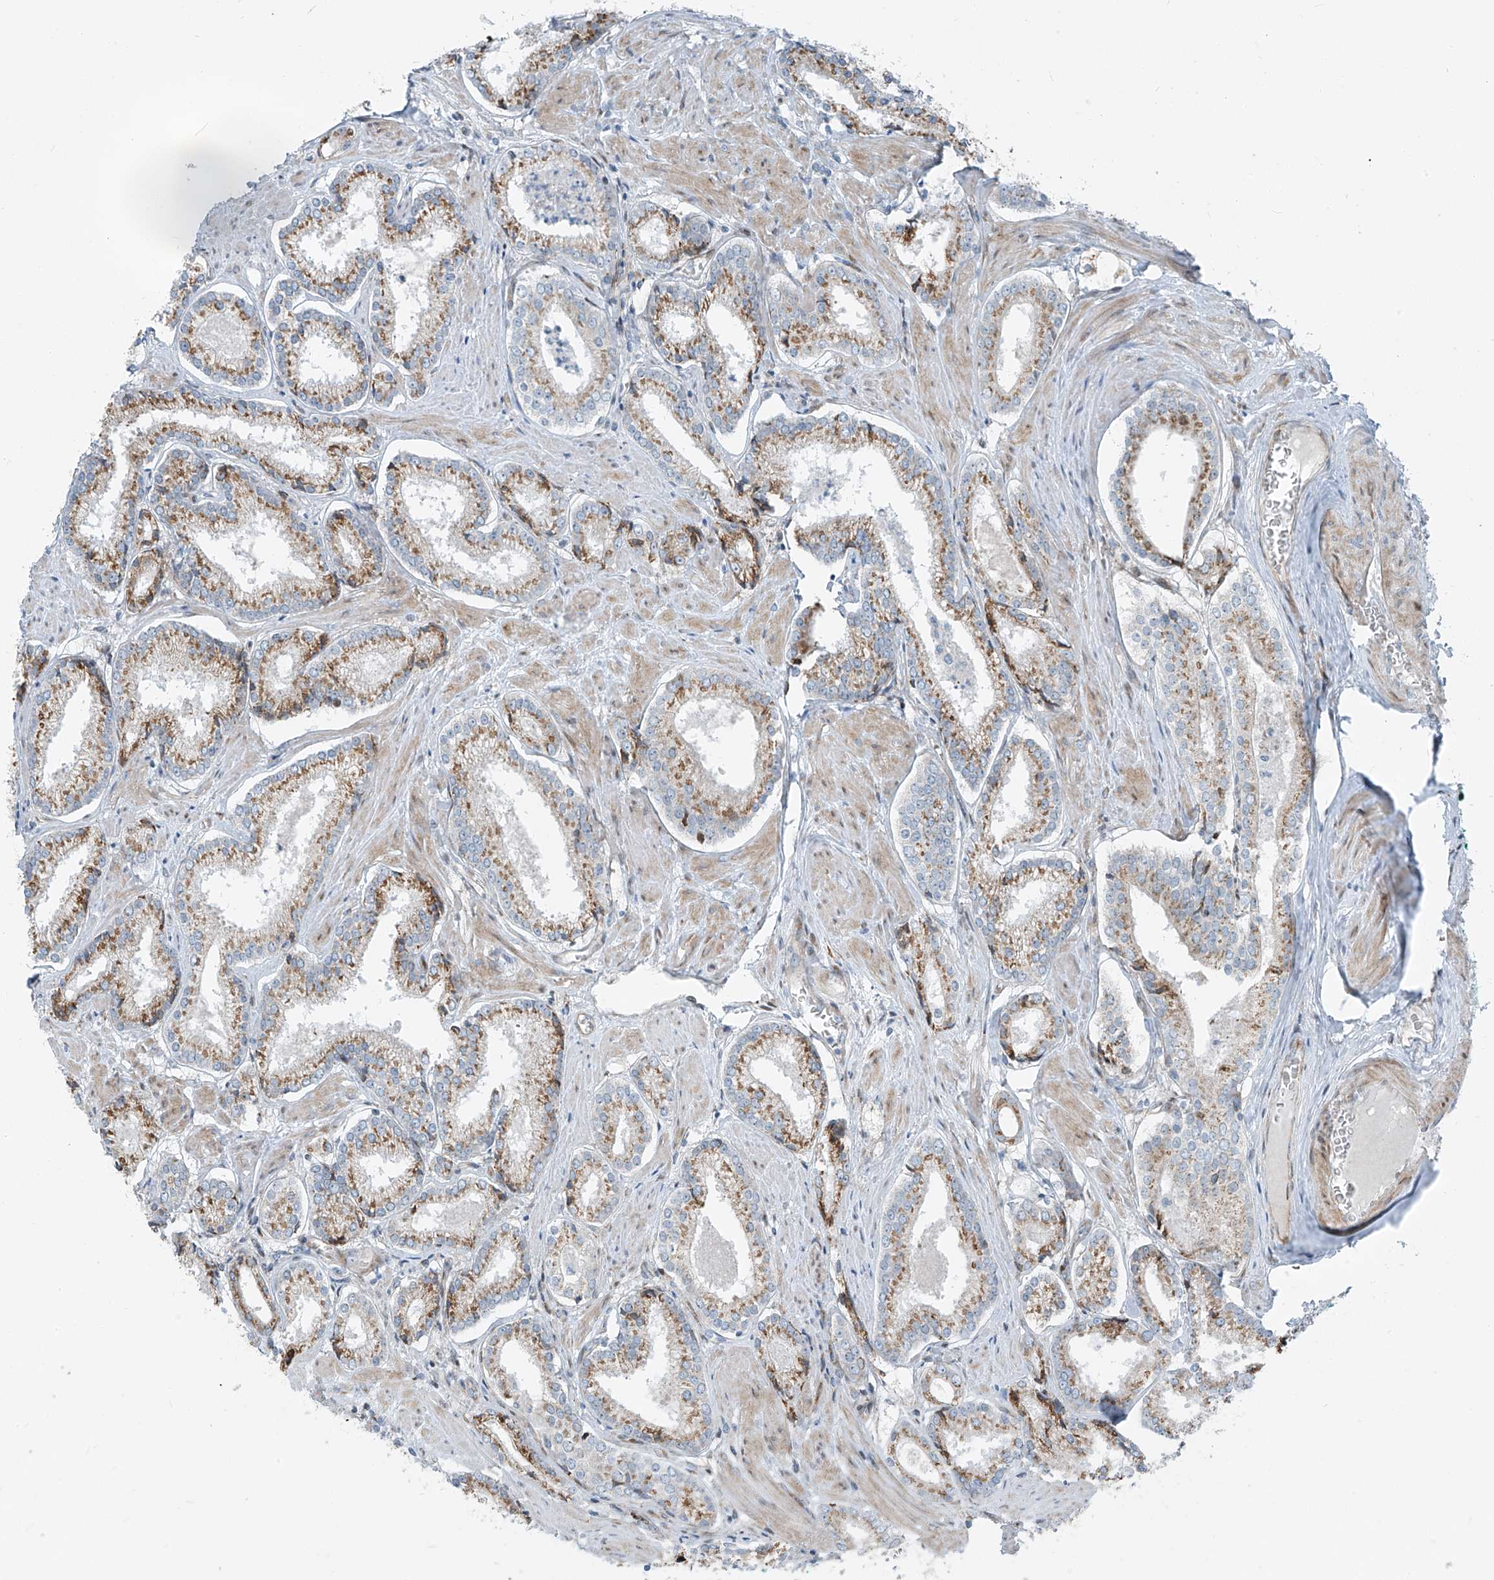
{"staining": {"intensity": "moderate", "quantity": ">75%", "location": "cytoplasmic/membranous"}, "tissue": "prostate cancer", "cell_type": "Tumor cells", "image_type": "cancer", "snomed": [{"axis": "morphology", "description": "Adenocarcinoma, Low grade"}, {"axis": "topography", "description": "Prostate"}], "caption": "Tumor cells demonstrate medium levels of moderate cytoplasmic/membranous expression in approximately >75% of cells in human prostate cancer (adenocarcinoma (low-grade)). (brown staining indicates protein expression, while blue staining denotes nuclei).", "gene": "HIC2", "patient": {"sex": "male", "age": 54}}